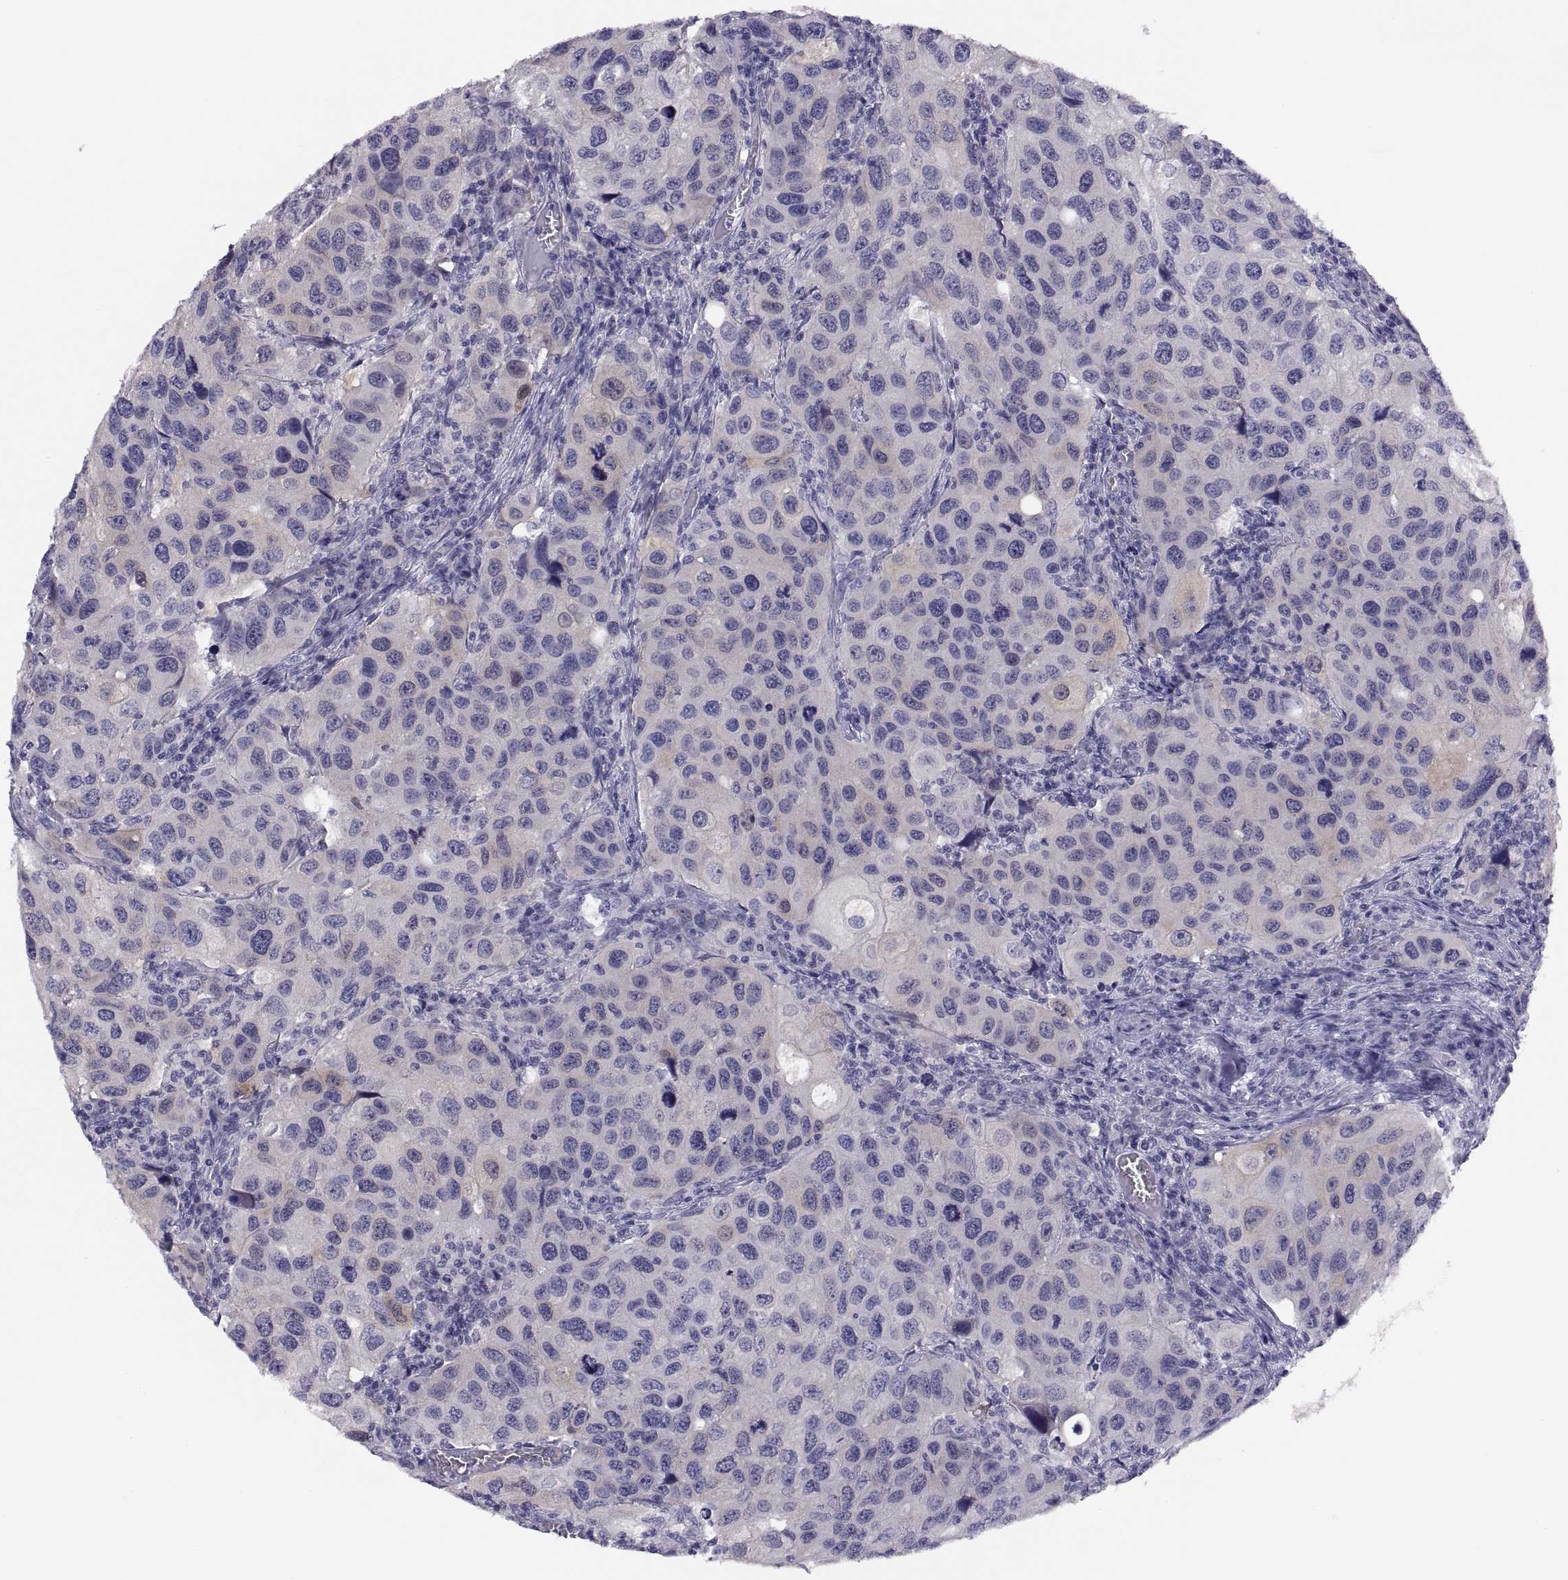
{"staining": {"intensity": "negative", "quantity": "none", "location": "none"}, "tissue": "urothelial cancer", "cell_type": "Tumor cells", "image_type": "cancer", "snomed": [{"axis": "morphology", "description": "Urothelial carcinoma, High grade"}, {"axis": "topography", "description": "Urinary bladder"}], "caption": "Immunohistochemical staining of human urothelial cancer exhibits no significant positivity in tumor cells.", "gene": "STRC", "patient": {"sex": "male", "age": 79}}